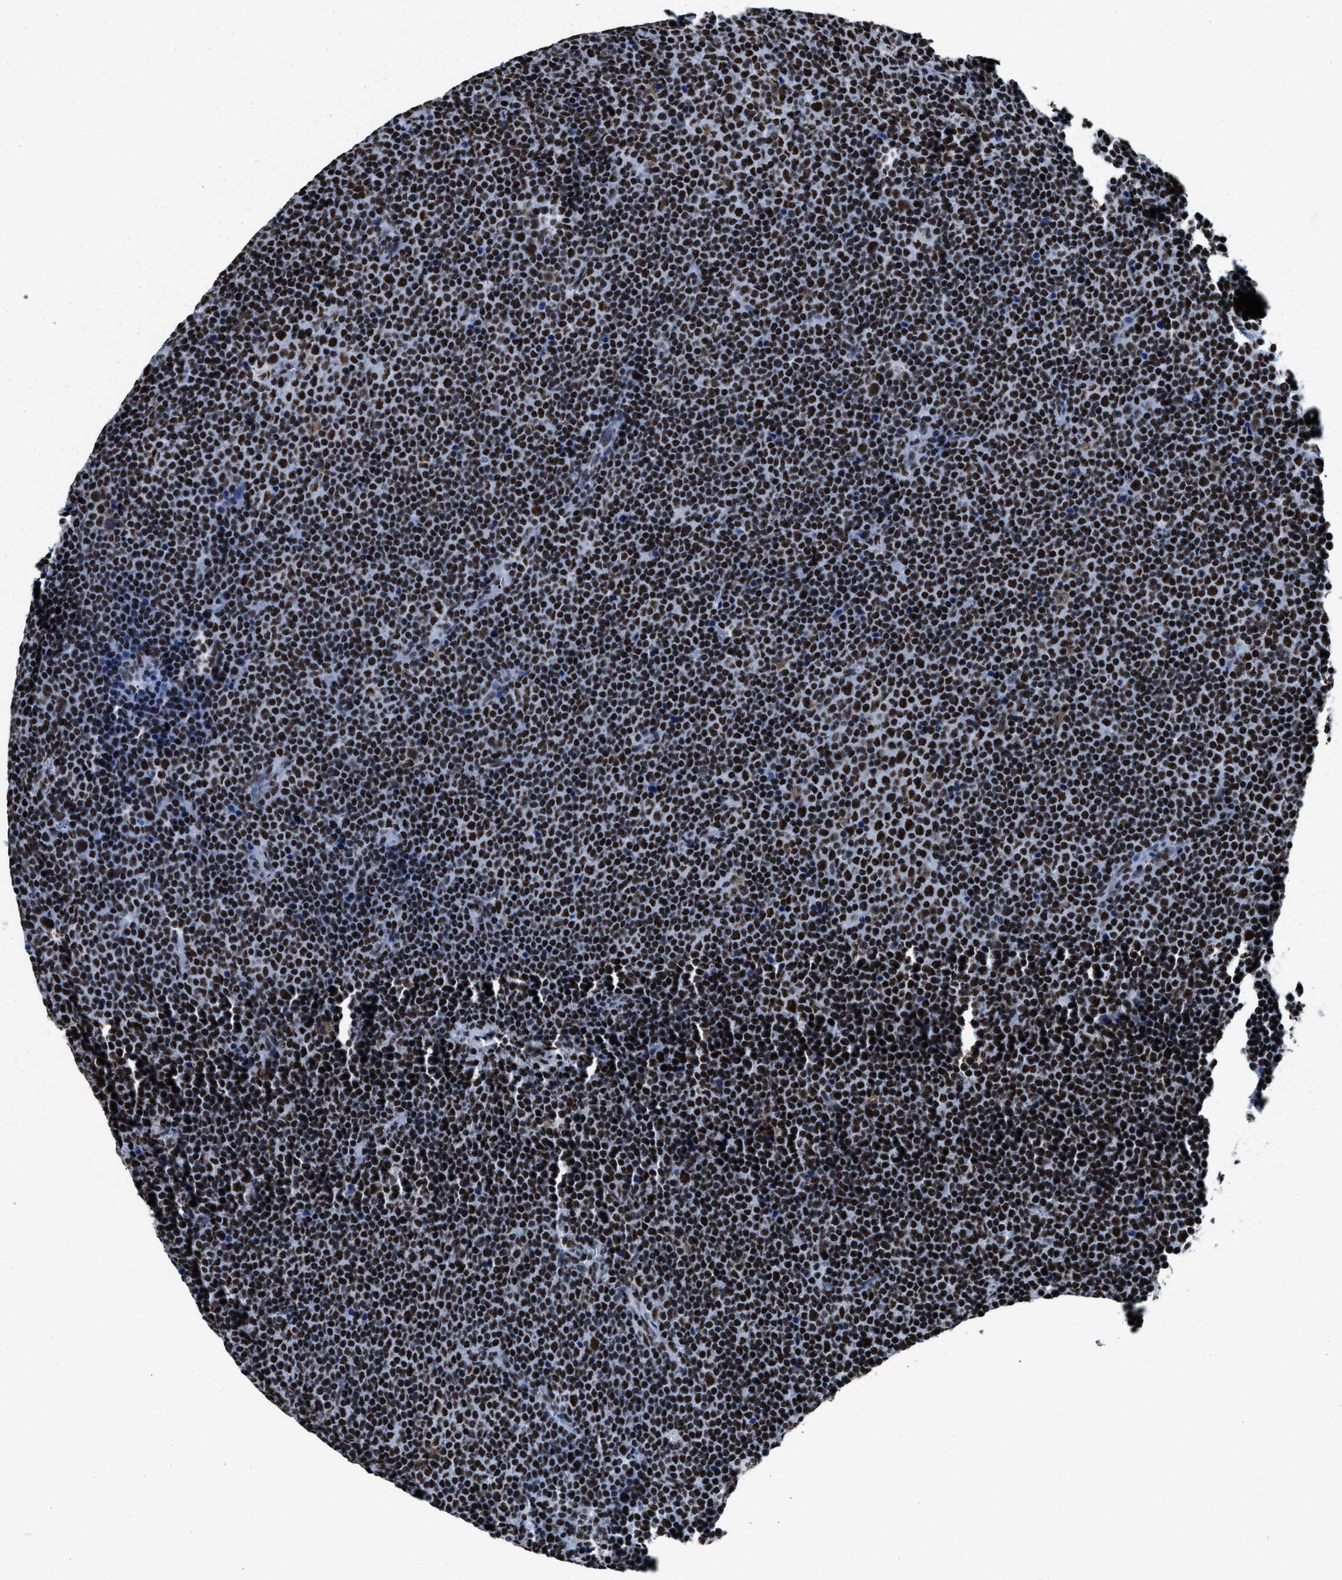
{"staining": {"intensity": "strong", "quantity": ">75%", "location": "nuclear"}, "tissue": "lymphoma", "cell_type": "Tumor cells", "image_type": "cancer", "snomed": [{"axis": "morphology", "description": "Malignant lymphoma, non-Hodgkin's type, Low grade"}, {"axis": "topography", "description": "Lymph node"}], "caption": "A micrograph showing strong nuclear staining in about >75% of tumor cells in malignant lymphoma, non-Hodgkin's type (low-grade), as visualized by brown immunohistochemical staining.", "gene": "SMARCC2", "patient": {"sex": "female", "age": 67}}